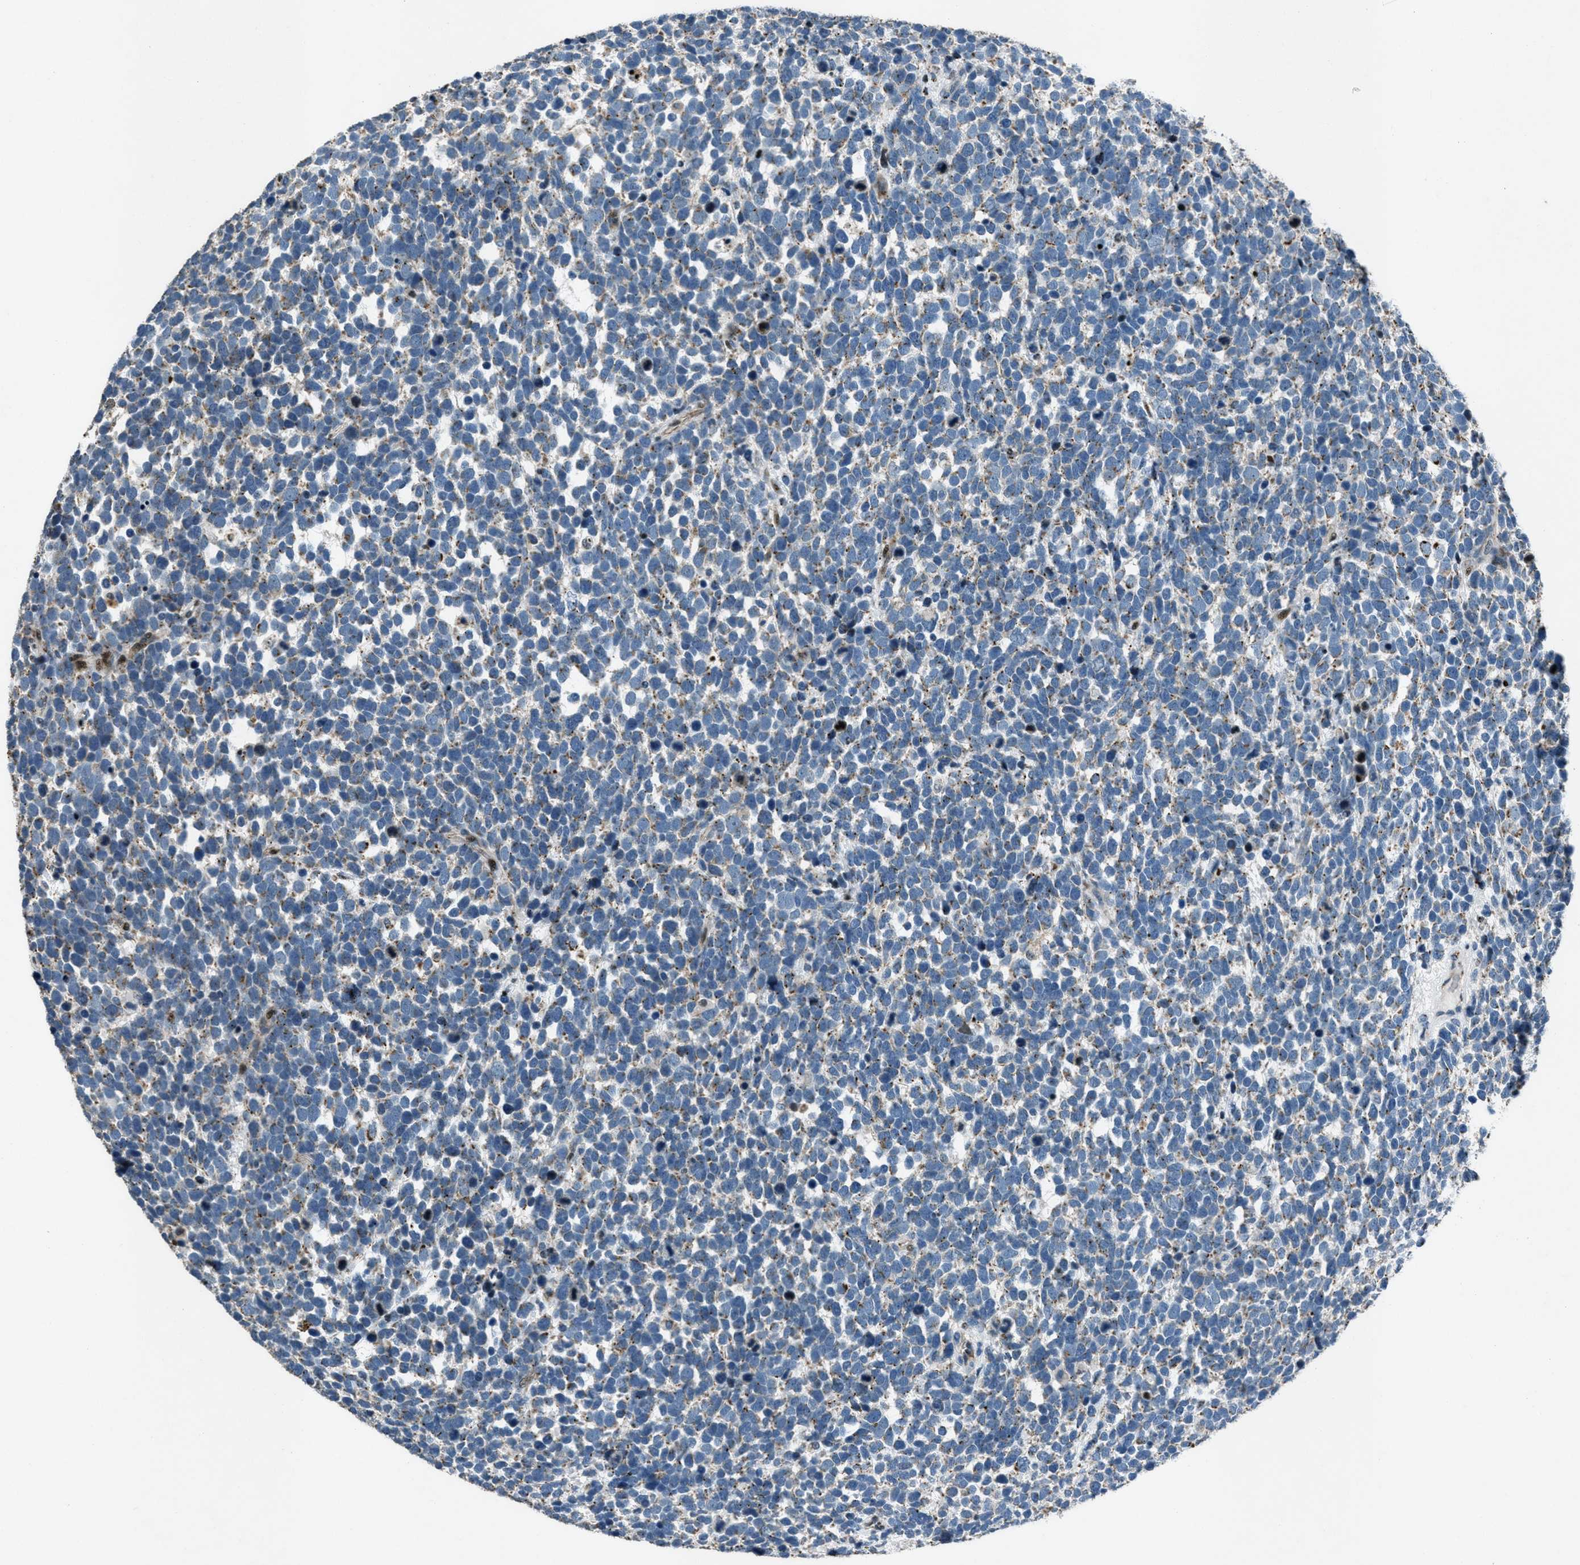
{"staining": {"intensity": "weak", "quantity": "25%-75%", "location": "cytoplasmic/membranous"}, "tissue": "urothelial cancer", "cell_type": "Tumor cells", "image_type": "cancer", "snomed": [{"axis": "morphology", "description": "Urothelial carcinoma, High grade"}, {"axis": "topography", "description": "Urinary bladder"}], "caption": "IHC of urothelial cancer demonstrates low levels of weak cytoplasmic/membranous staining in about 25%-75% of tumor cells.", "gene": "GPC6", "patient": {"sex": "female", "age": 82}}